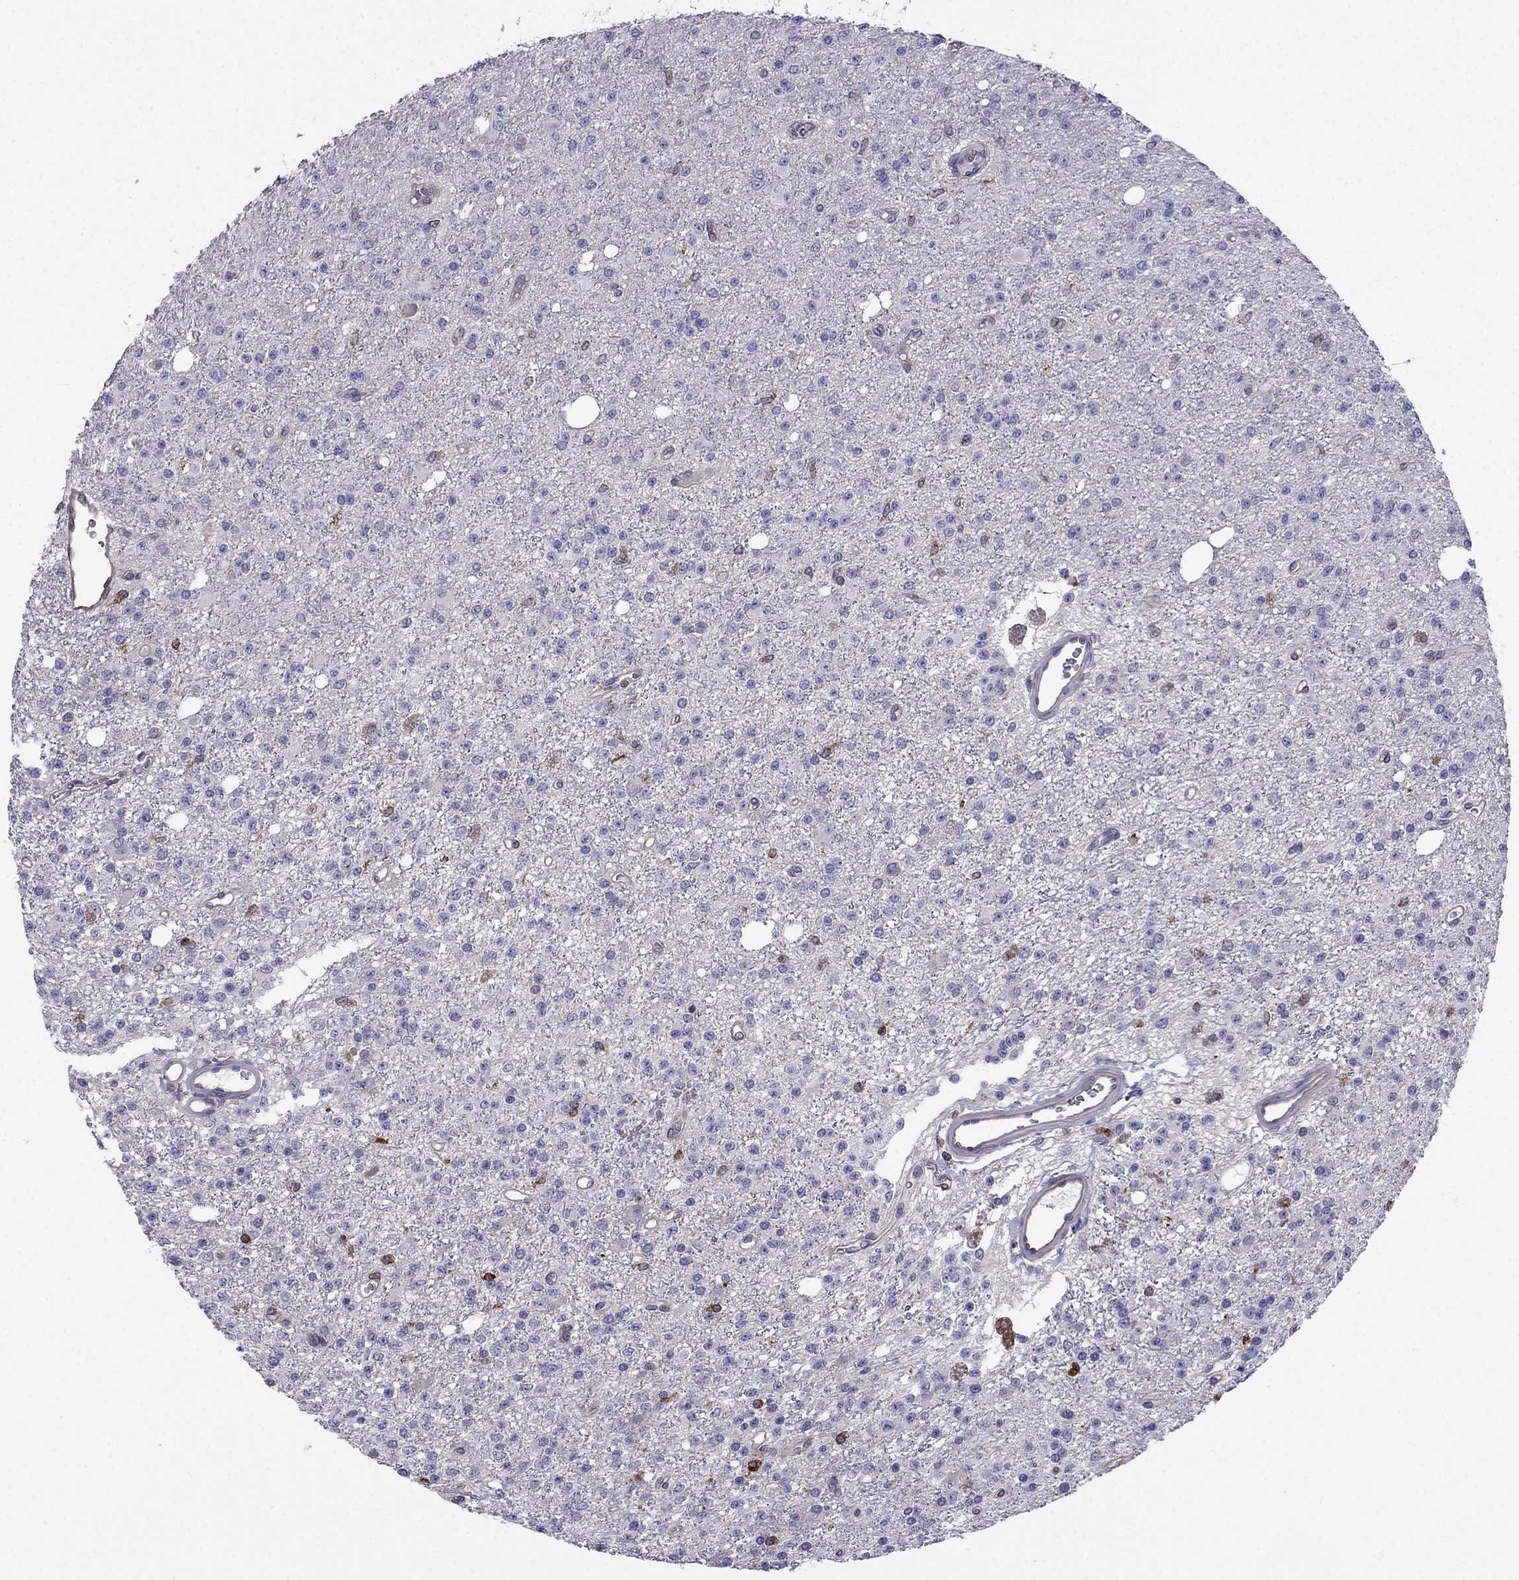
{"staining": {"intensity": "negative", "quantity": "none", "location": "none"}, "tissue": "glioma", "cell_type": "Tumor cells", "image_type": "cancer", "snomed": [{"axis": "morphology", "description": "Glioma, malignant, Low grade"}, {"axis": "topography", "description": "Brain"}], "caption": "Immunohistochemical staining of glioma reveals no significant positivity in tumor cells.", "gene": "GNAL", "patient": {"sex": "female", "age": 45}}